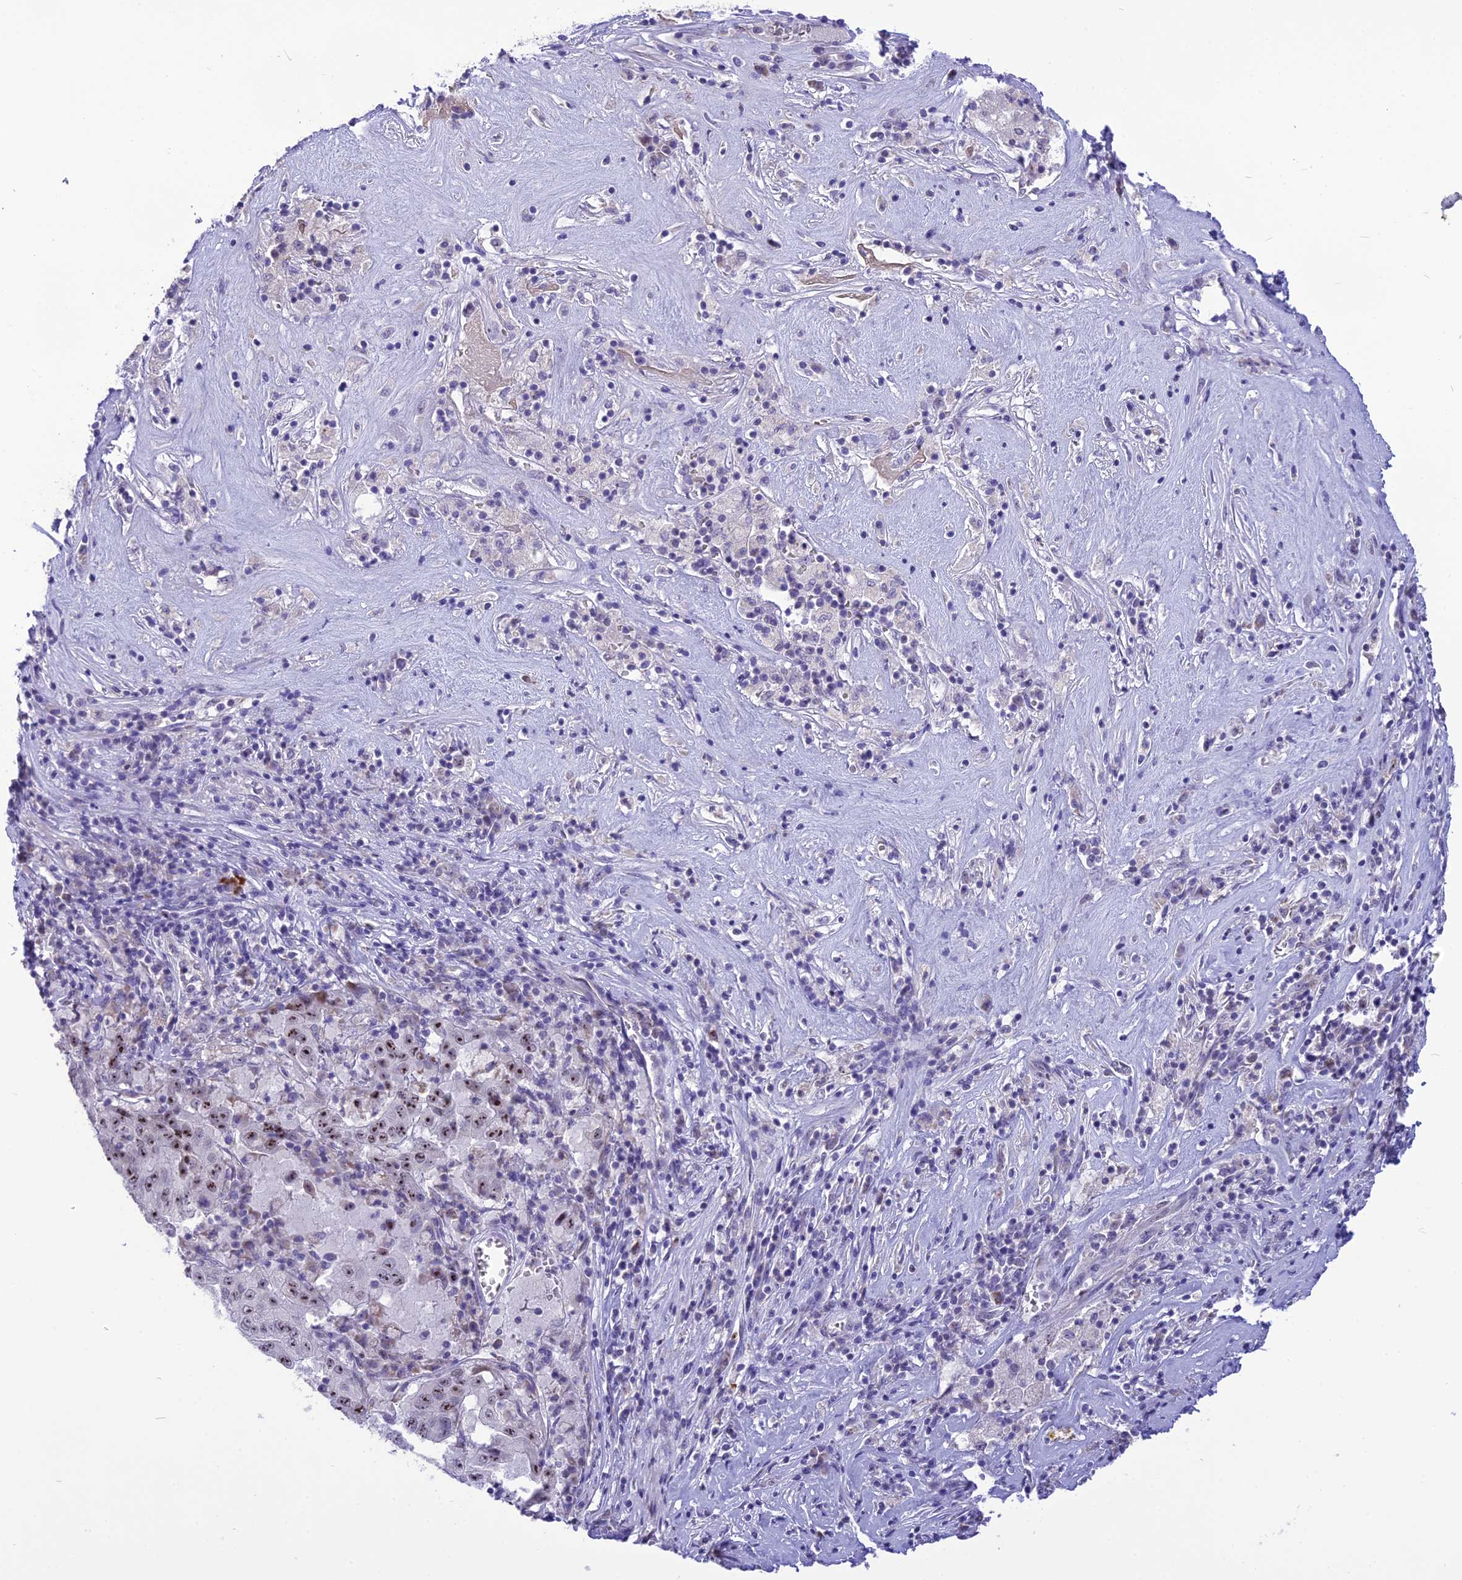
{"staining": {"intensity": "strong", "quantity": "<25%", "location": "nuclear"}, "tissue": "pancreatic cancer", "cell_type": "Tumor cells", "image_type": "cancer", "snomed": [{"axis": "morphology", "description": "Adenocarcinoma, NOS"}, {"axis": "topography", "description": "Pancreas"}], "caption": "Immunohistochemistry of human adenocarcinoma (pancreatic) shows medium levels of strong nuclear expression in about <25% of tumor cells.", "gene": "CMSS1", "patient": {"sex": "male", "age": 63}}